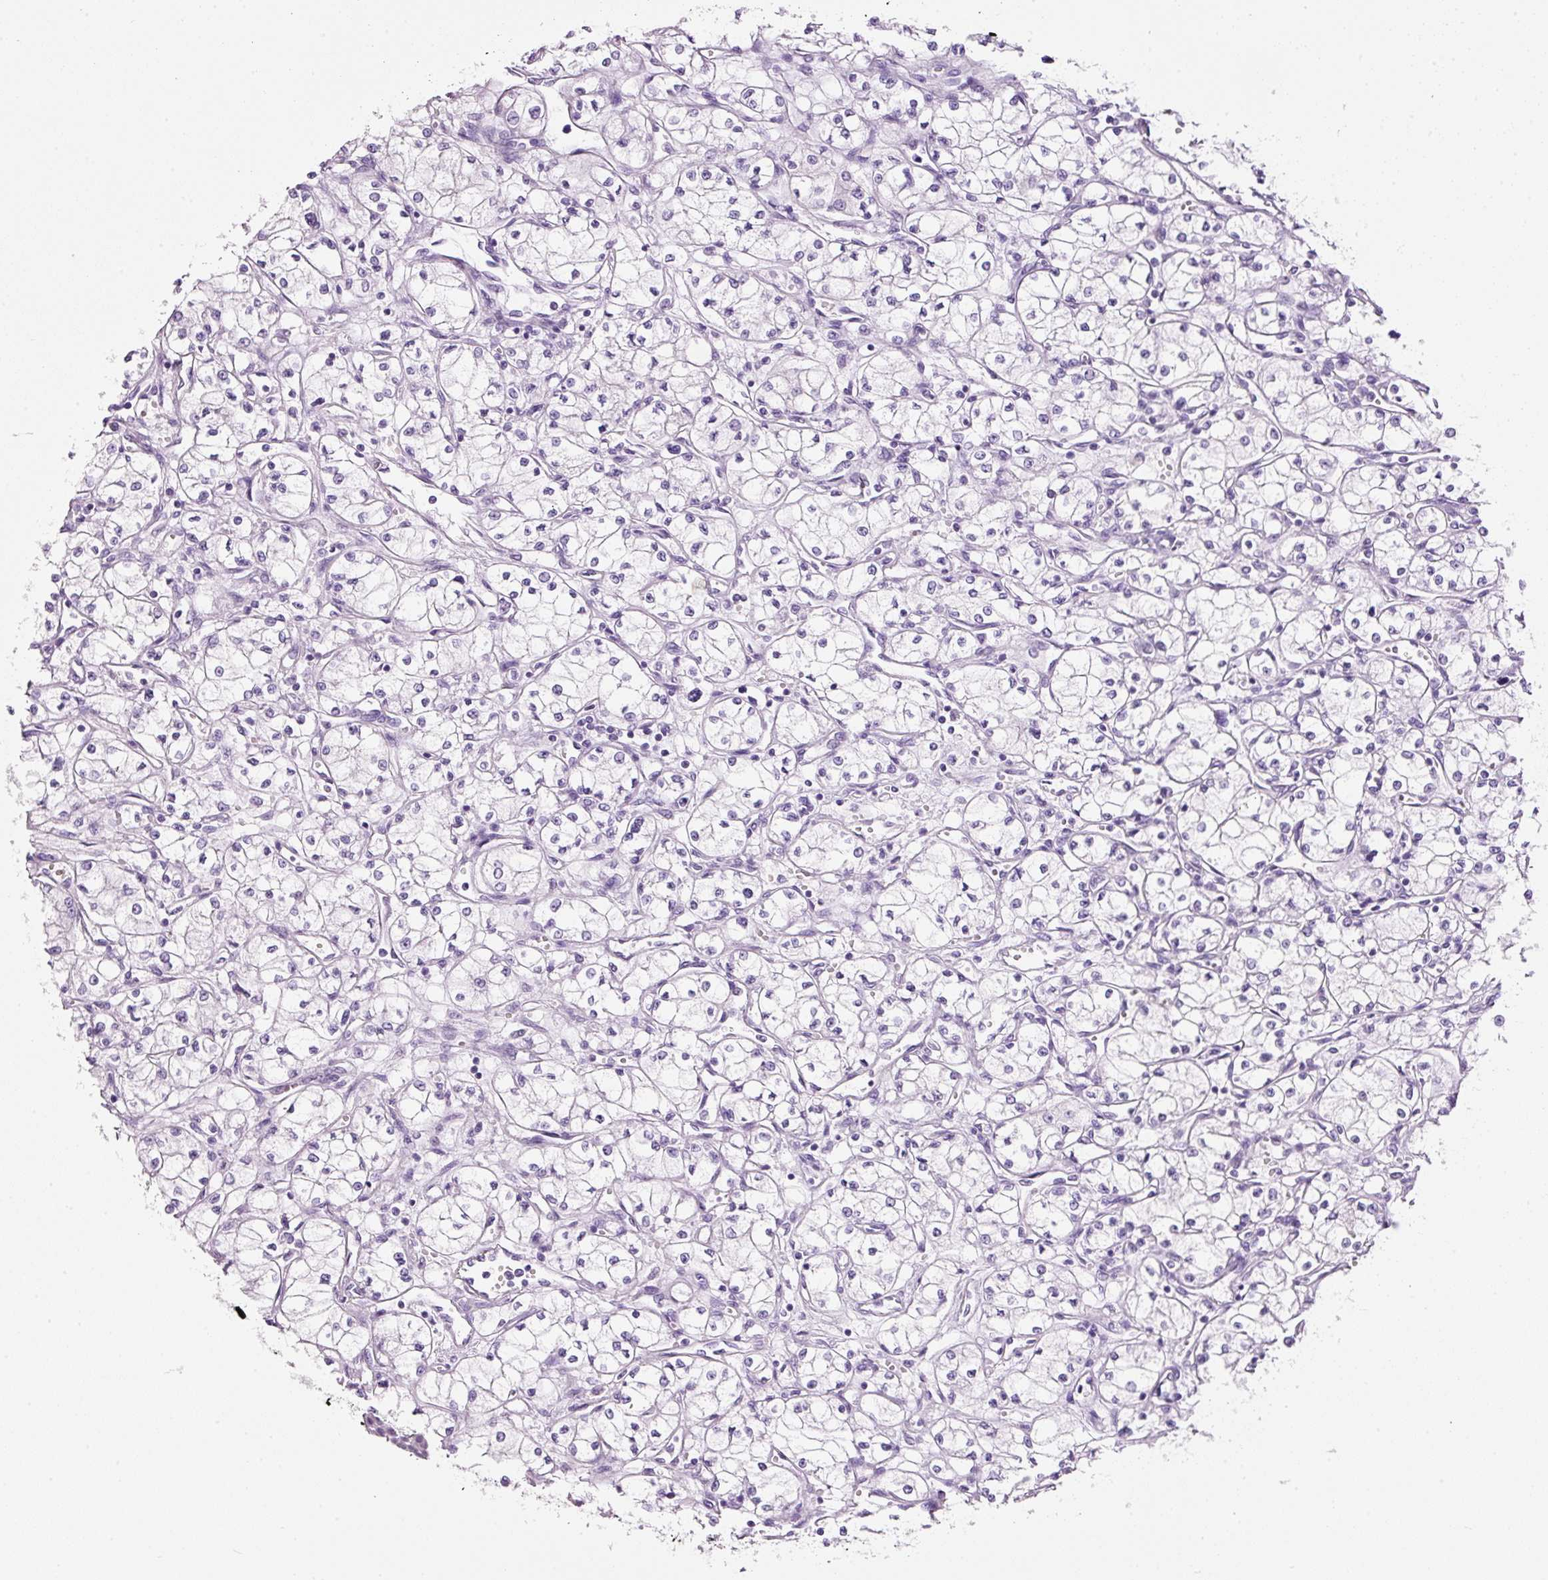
{"staining": {"intensity": "negative", "quantity": "none", "location": "none"}, "tissue": "renal cancer", "cell_type": "Tumor cells", "image_type": "cancer", "snomed": [{"axis": "morphology", "description": "Normal tissue, NOS"}, {"axis": "morphology", "description": "Adenocarcinoma, NOS"}, {"axis": "topography", "description": "Kidney"}], "caption": "The immunohistochemistry image has no significant staining in tumor cells of renal cancer tissue.", "gene": "BSND", "patient": {"sex": "male", "age": 59}}